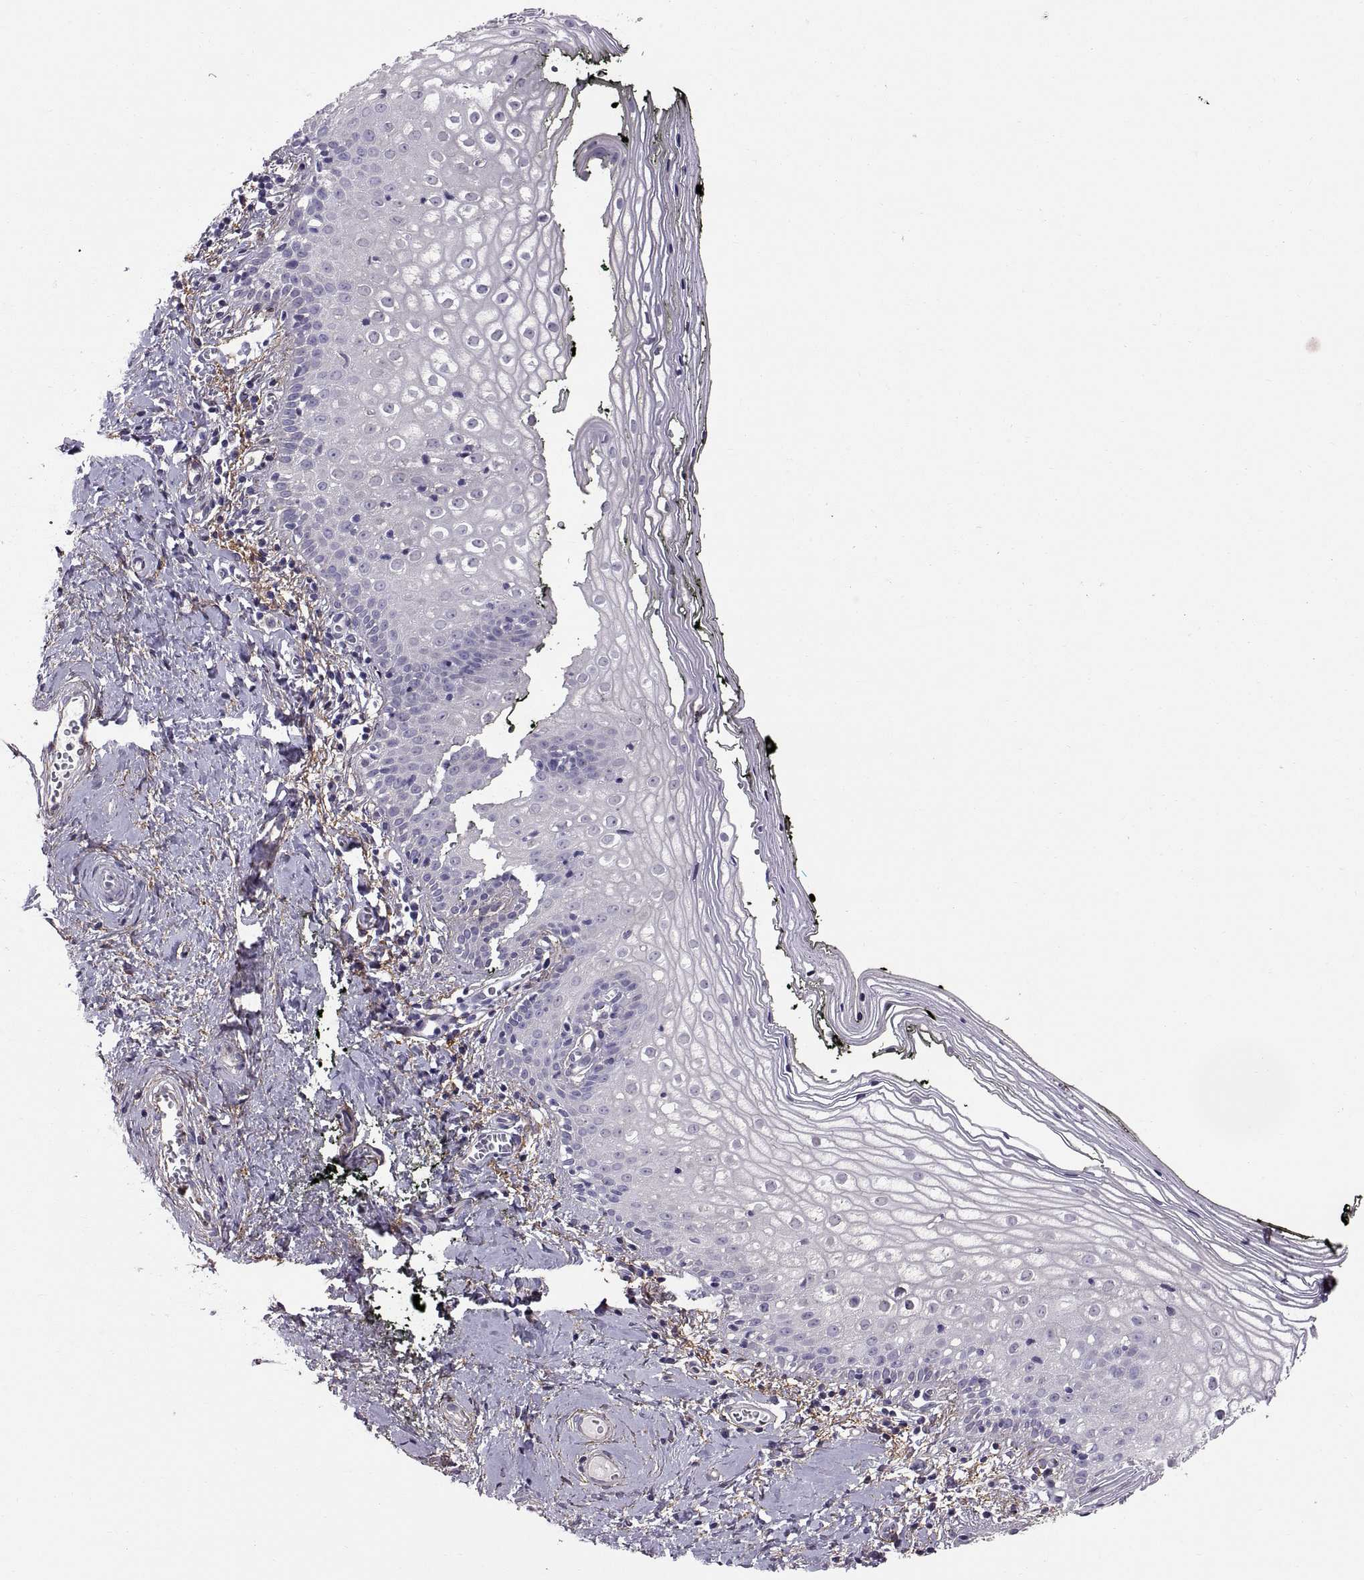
{"staining": {"intensity": "negative", "quantity": "none", "location": "none"}, "tissue": "vagina", "cell_type": "Squamous epithelial cells", "image_type": "normal", "snomed": [{"axis": "morphology", "description": "Normal tissue, NOS"}, {"axis": "topography", "description": "Vagina"}], "caption": "IHC of unremarkable human vagina demonstrates no staining in squamous epithelial cells.", "gene": "EMILIN2", "patient": {"sex": "female", "age": 47}}